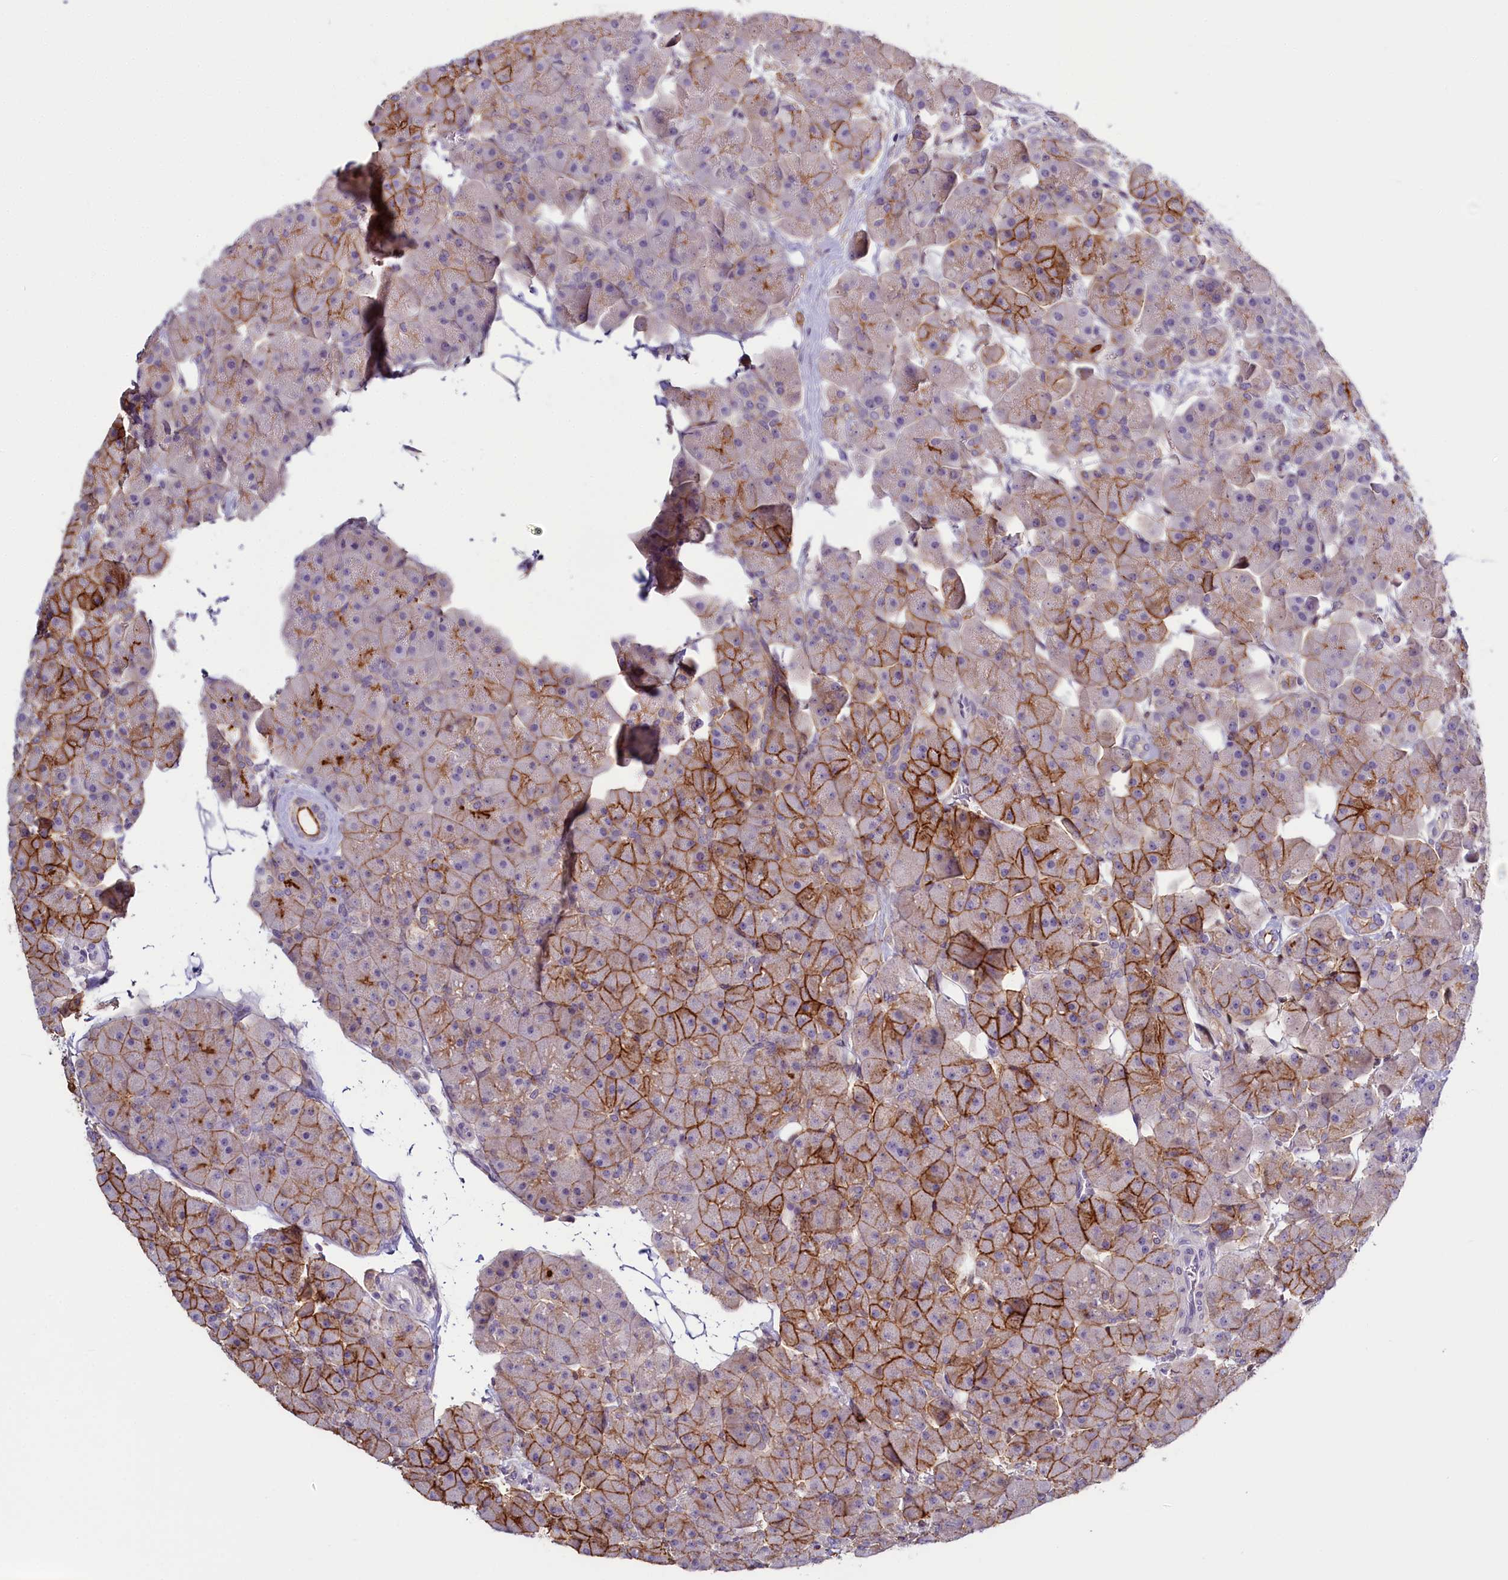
{"staining": {"intensity": "strong", "quantity": "25%-75%", "location": "cytoplasmic/membranous"}, "tissue": "pancreas", "cell_type": "Exocrine glandular cells", "image_type": "normal", "snomed": [{"axis": "morphology", "description": "Normal tissue, NOS"}, {"axis": "topography", "description": "Pancreas"}], "caption": "There is high levels of strong cytoplasmic/membranous staining in exocrine glandular cells of benign pancreas, as demonstrated by immunohistochemical staining (brown color).", "gene": "PDE6D", "patient": {"sex": "male", "age": 66}}